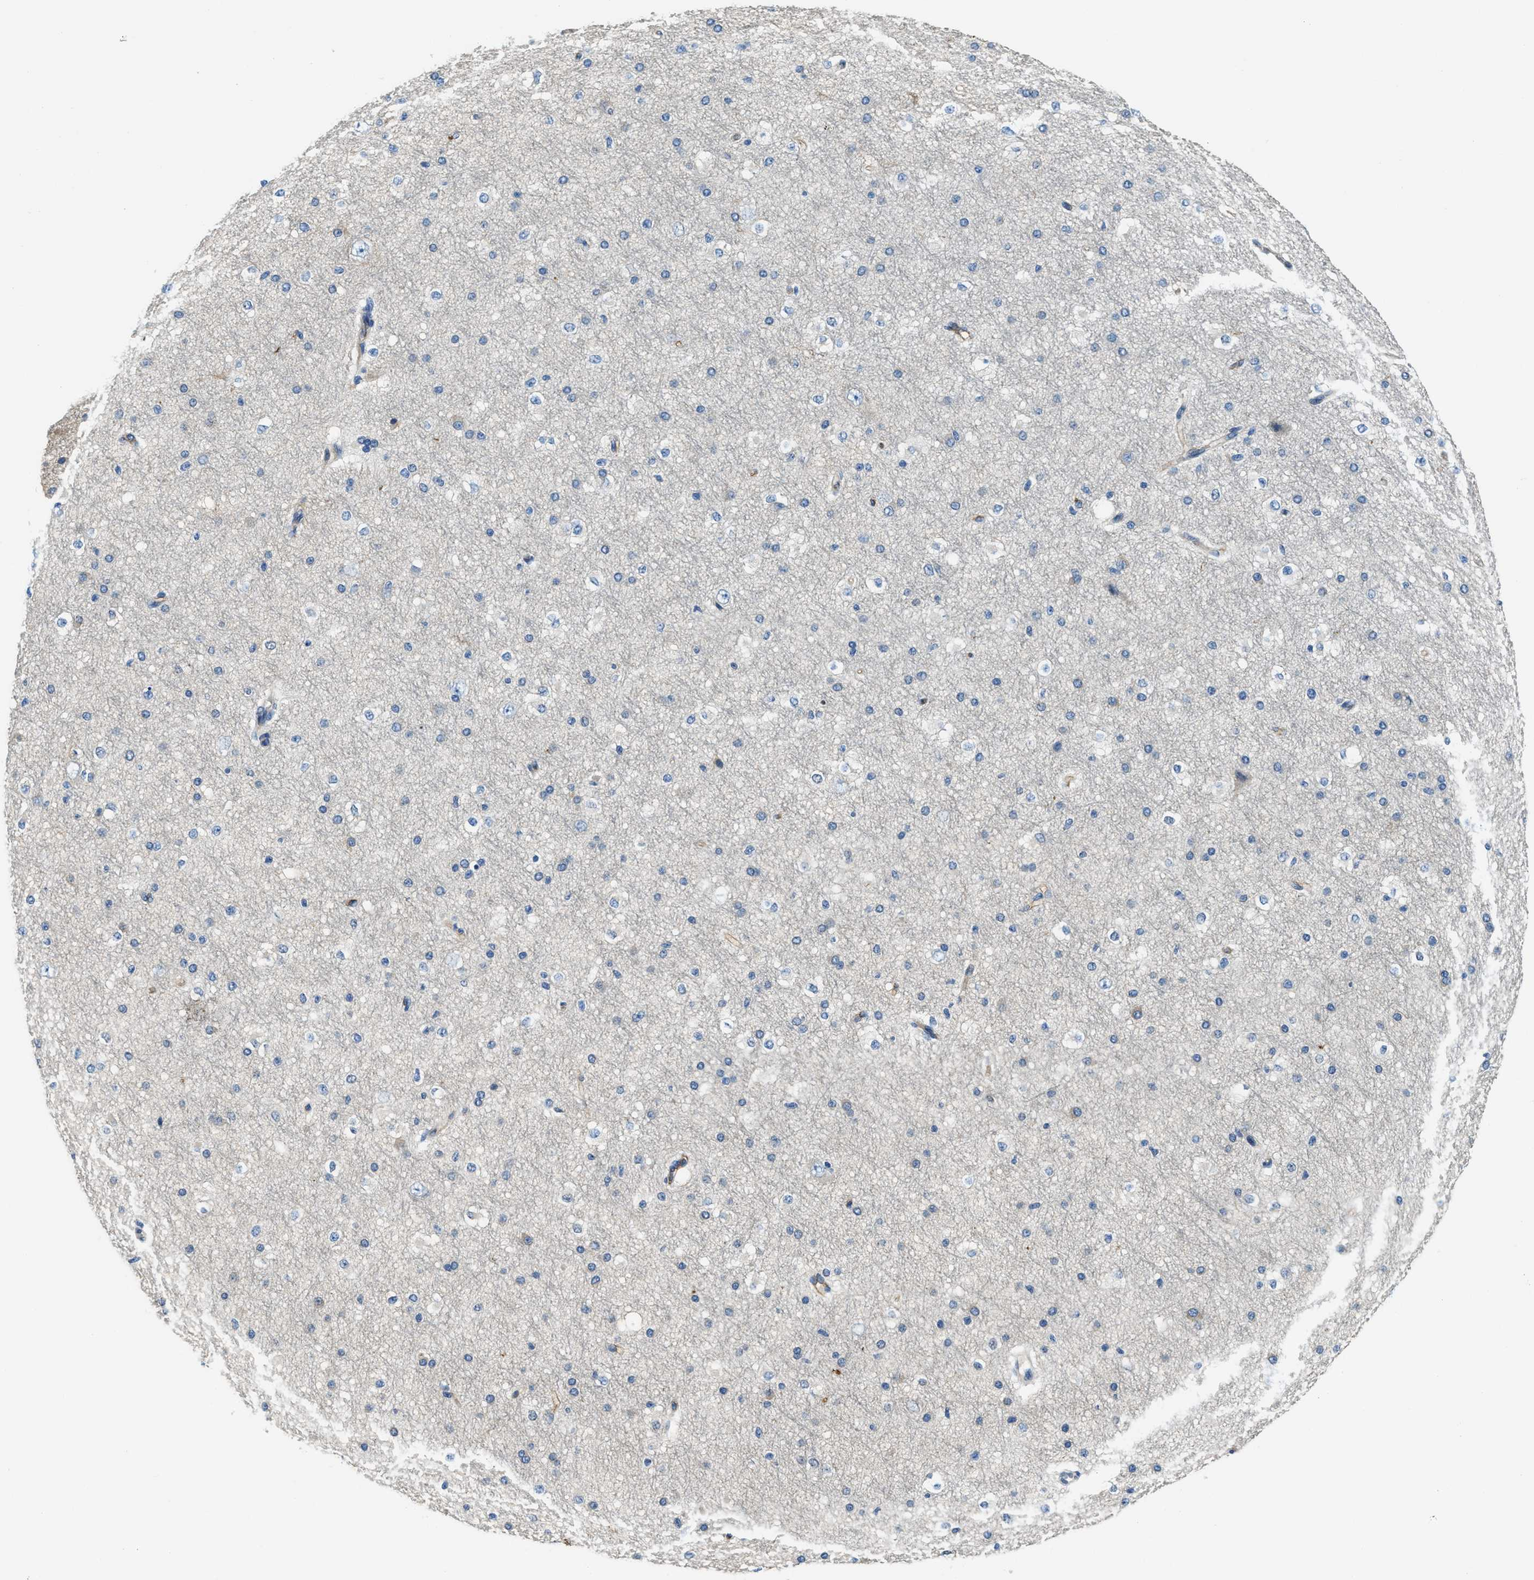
{"staining": {"intensity": "negative", "quantity": "none", "location": "none"}, "tissue": "cerebral cortex", "cell_type": "Endothelial cells", "image_type": "normal", "snomed": [{"axis": "morphology", "description": "Normal tissue, NOS"}, {"axis": "morphology", "description": "Developmental malformation"}, {"axis": "topography", "description": "Cerebral cortex"}], "caption": "An immunohistochemistry micrograph of unremarkable cerebral cortex is shown. There is no staining in endothelial cells of cerebral cortex. (DAB IHC with hematoxylin counter stain).", "gene": "MYO1G", "patient": {"sex": "female", "age": 30}}